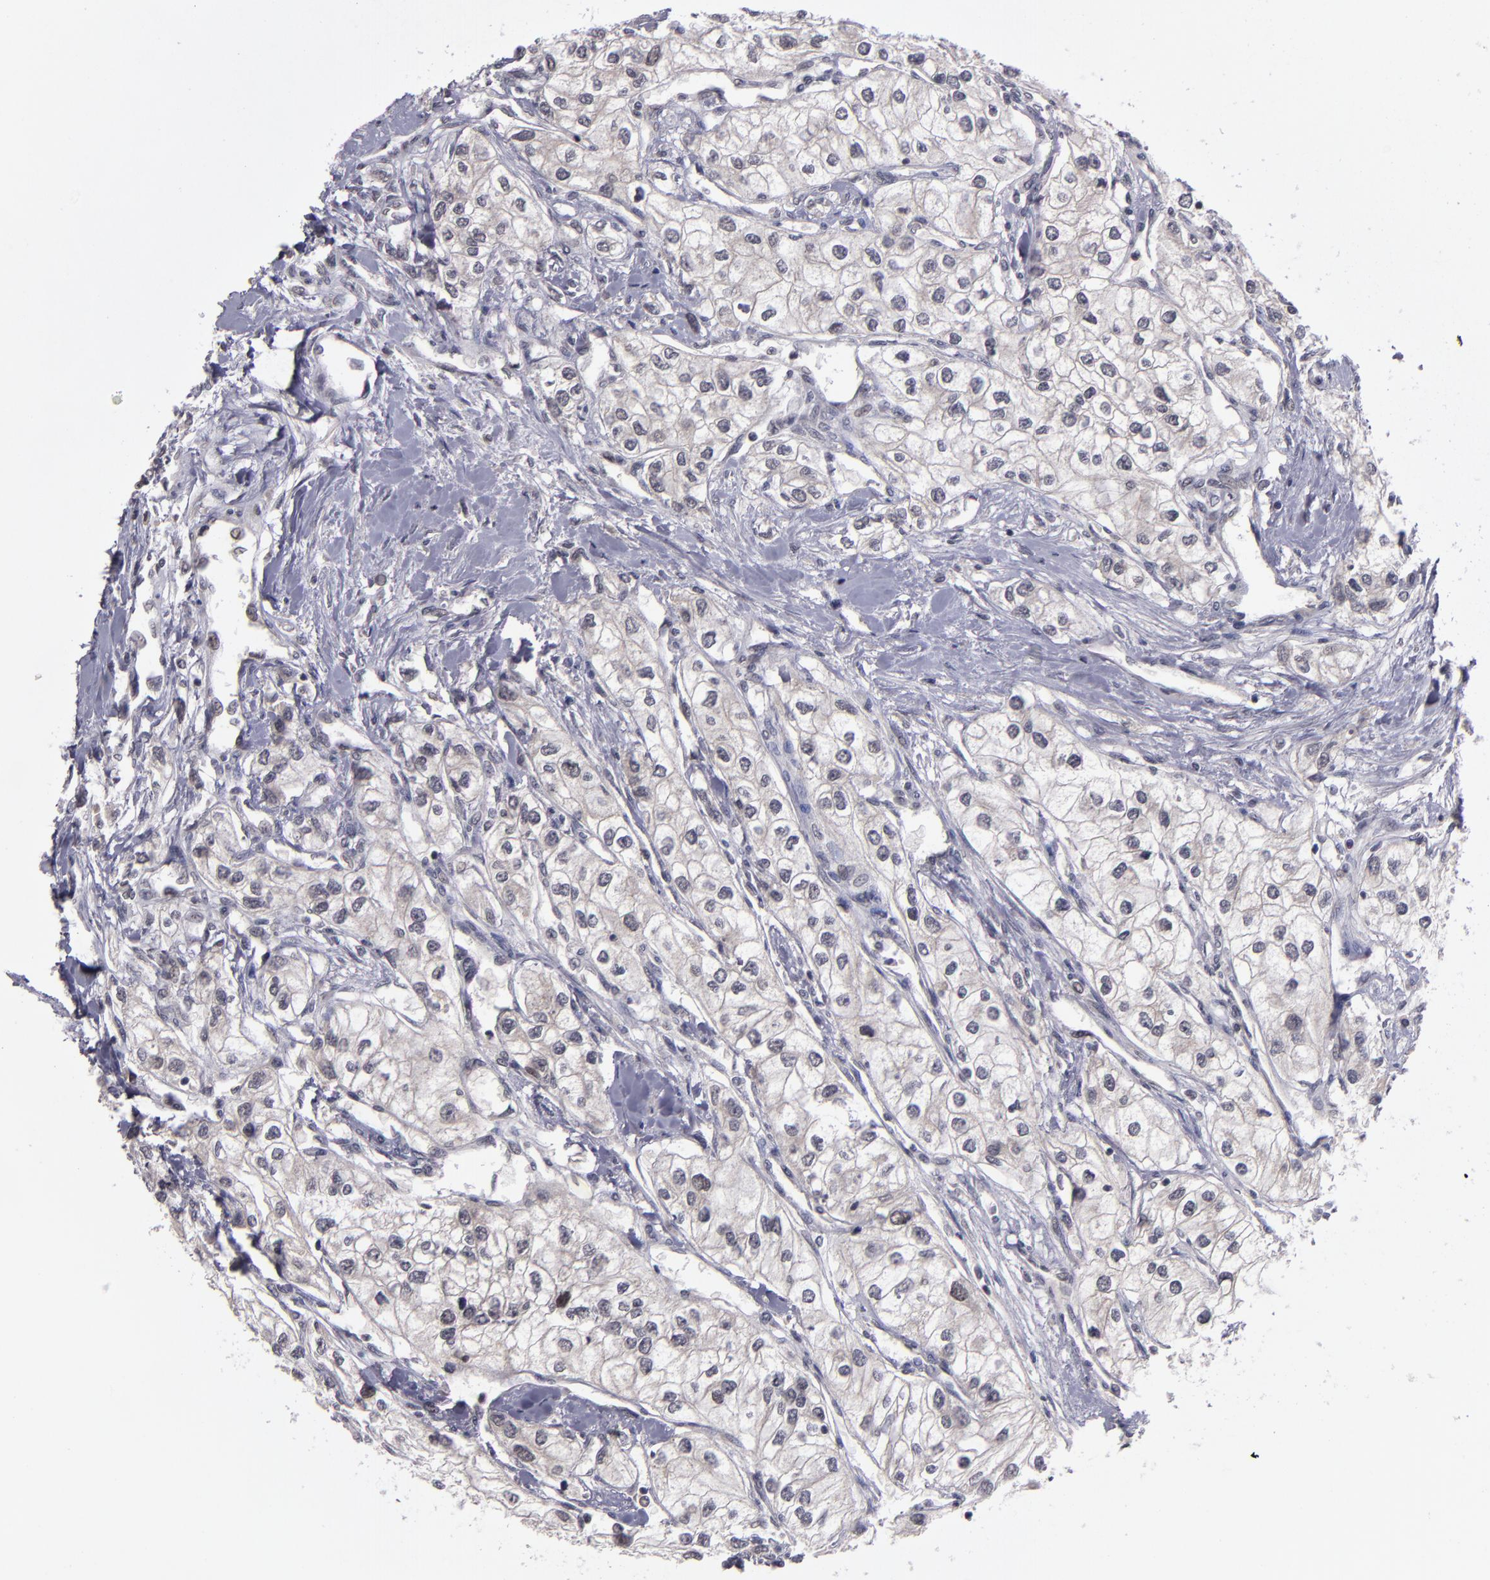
{"staining": {"intensity": "weak", "quantity": "<25%", "location": "nuclear"}, "tissue": "renal cancer", "cell_type": "Tumor cells", "image_type": "cancer", "snomed": [{"axis": "morphology", "description": "Adenocarcinoma, NOS"}, {"axis": "topography", "description": "Kidney"}], "caption": "Protein analysis of renal cancer (adenocarcinoma) shows no significant staining in tumor cells.", "gene": "CDC7", "patient": {"sex": "male", "age": 57}}